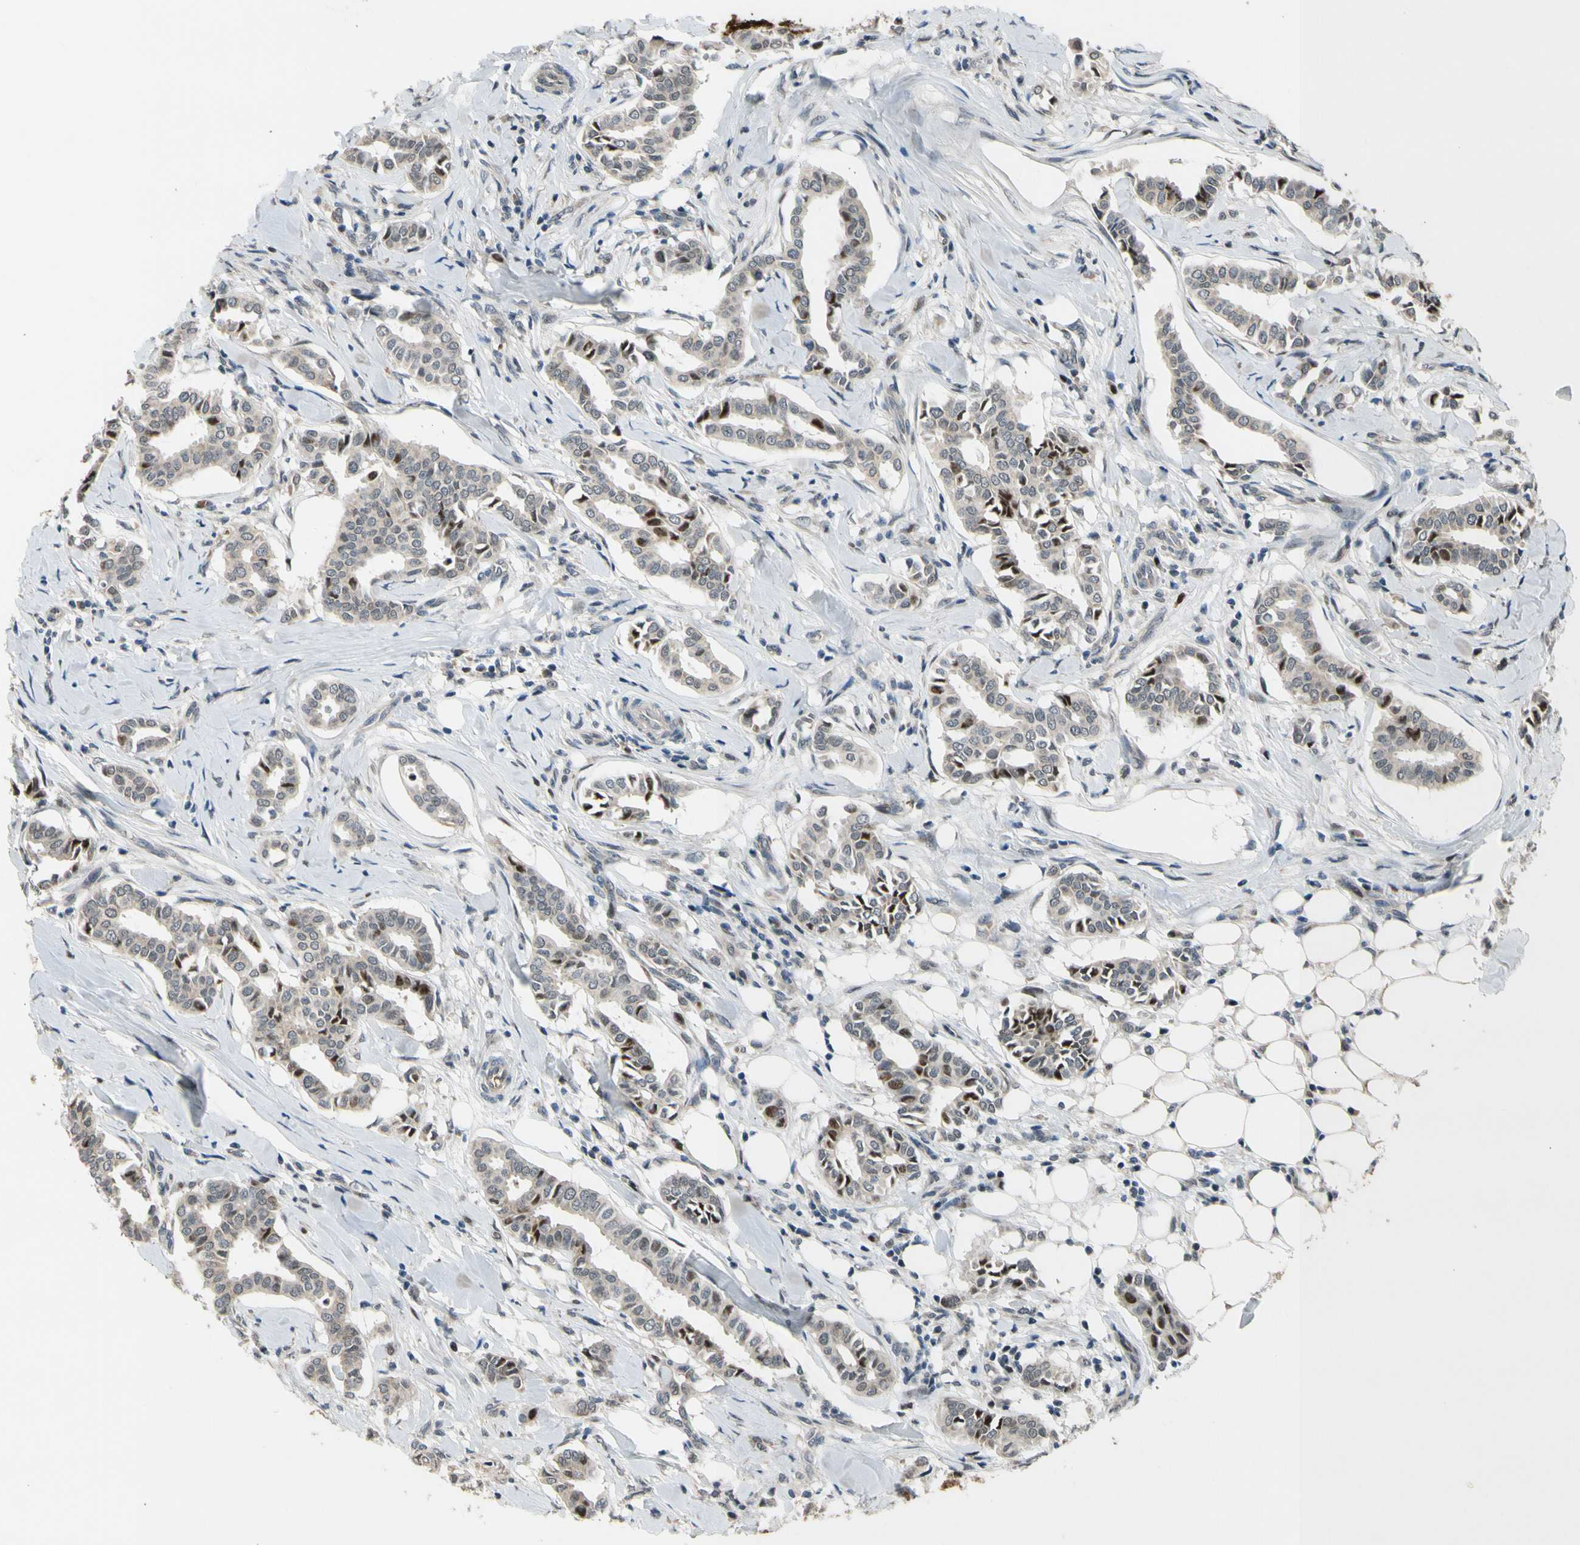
{"staining": {"intensity": "moderate", "quantity": "<25%", "location": "nuclear"}, "tissue": "head and neck cancer", "cell_type": "Tumor cells", "image_type": "cancer", "snomed": [{"axis": "morphology", "description": "Adenocarcinoma, NOS"}, {"axis": "topography", "description": "Salivary gland"}, {"axis": "topography", "description": "Head-Neck"}], "caption": "There is low levels of moderate nuclear positivity in tumor cells of head and neck cancer (adenocarcinoma), as demonstrated by immunohistochemical staining (brown color).", "gene": "ZNF184", "patient": {"sex": "female", "age": 59}}